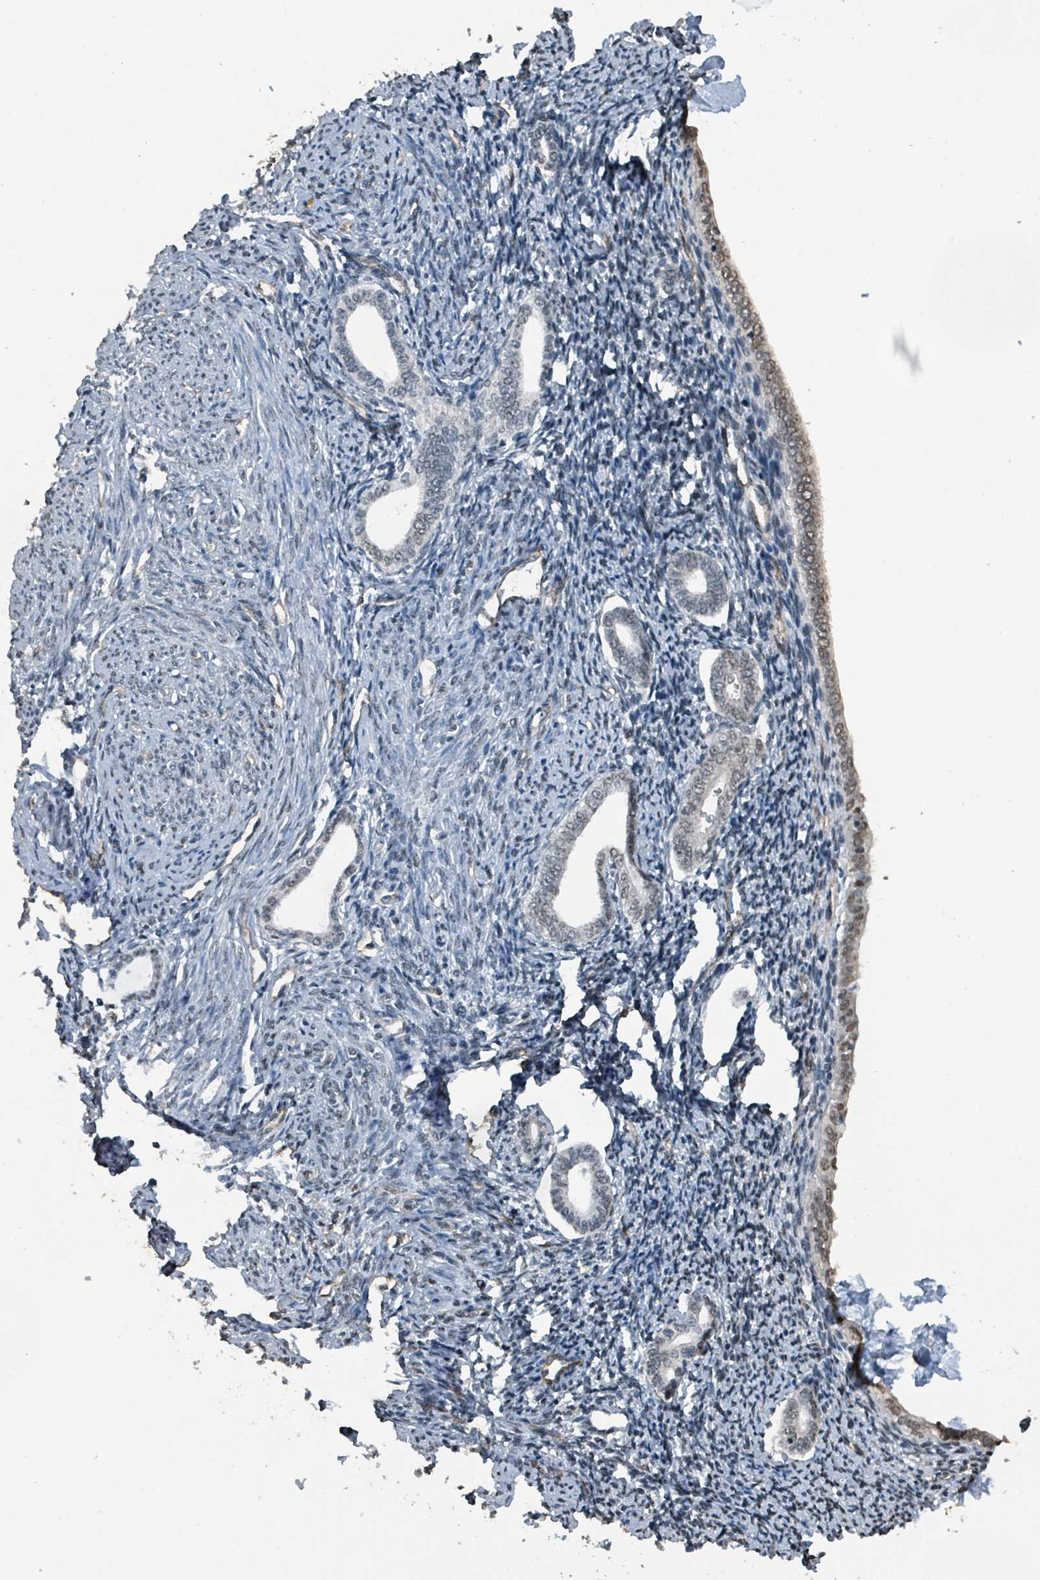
{"staining": {"intensity": "weak", "quantity": "<25%", "location": "nuclear"}, "tissue": "endometrium", "cell_type": "Cells in endometrial stroma", "image_type": "normal", "snomed": [{"axis": "morphology", "description": "Normal tissue, NOS"}, {"axis": "topography", "description": "Endometrium"}], "caption": "Immunohistochemistry (IHC) photomicrograph of unremarkable endometrium: human endometrium stained with DAB demonstrates no significant protein positivity in cells in endometrial stroma.", "gene": "PHIP", "patient": {"sex": "female", "age": 63}}